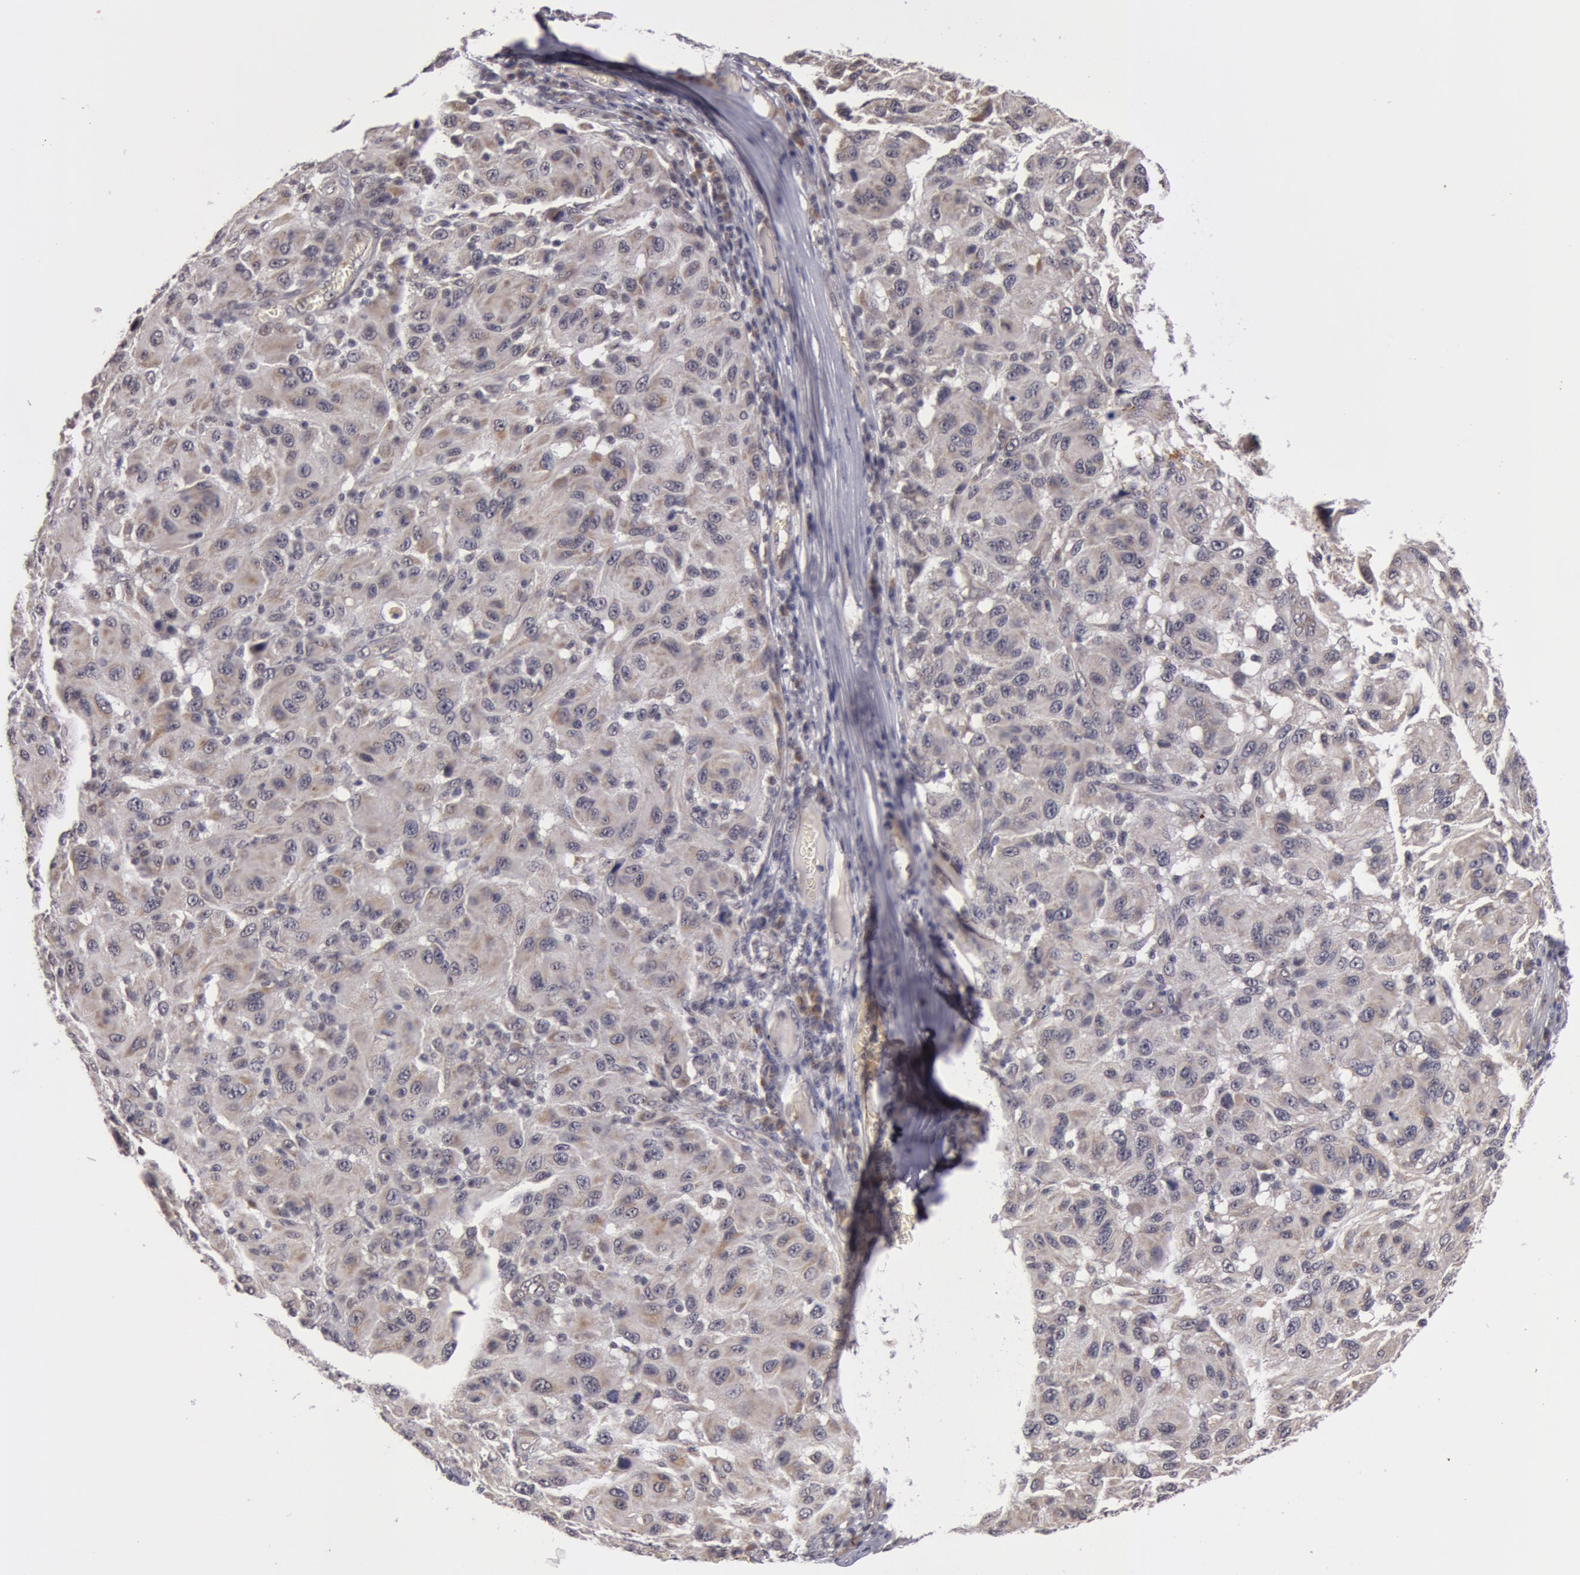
{"staining": {"intensity": "weak", "quantity": "25%-75%", "location": "cytoplasmic/membranous"}, "tissue": "melanoma", "cell_type": "Tumor cells", "image_type": "cancer", "snomed": [{"axis": "morphology", "description": "Malignant melanoma, NOS"}, {"axis": "topography", "description": "Skin"}], "caption": "Immunohistochemical staining of malignant melanoma reveals low levels of weak cytoplasmic/membranous protein staining in about 25%-75% of tumor cells. The staining was performed using DAB, with brown indicating positive protein expression. Nuclei are stained blue with hematoxylin.", "gene": "SYTL4", "patient": {"sex": "female", "age": 77}}